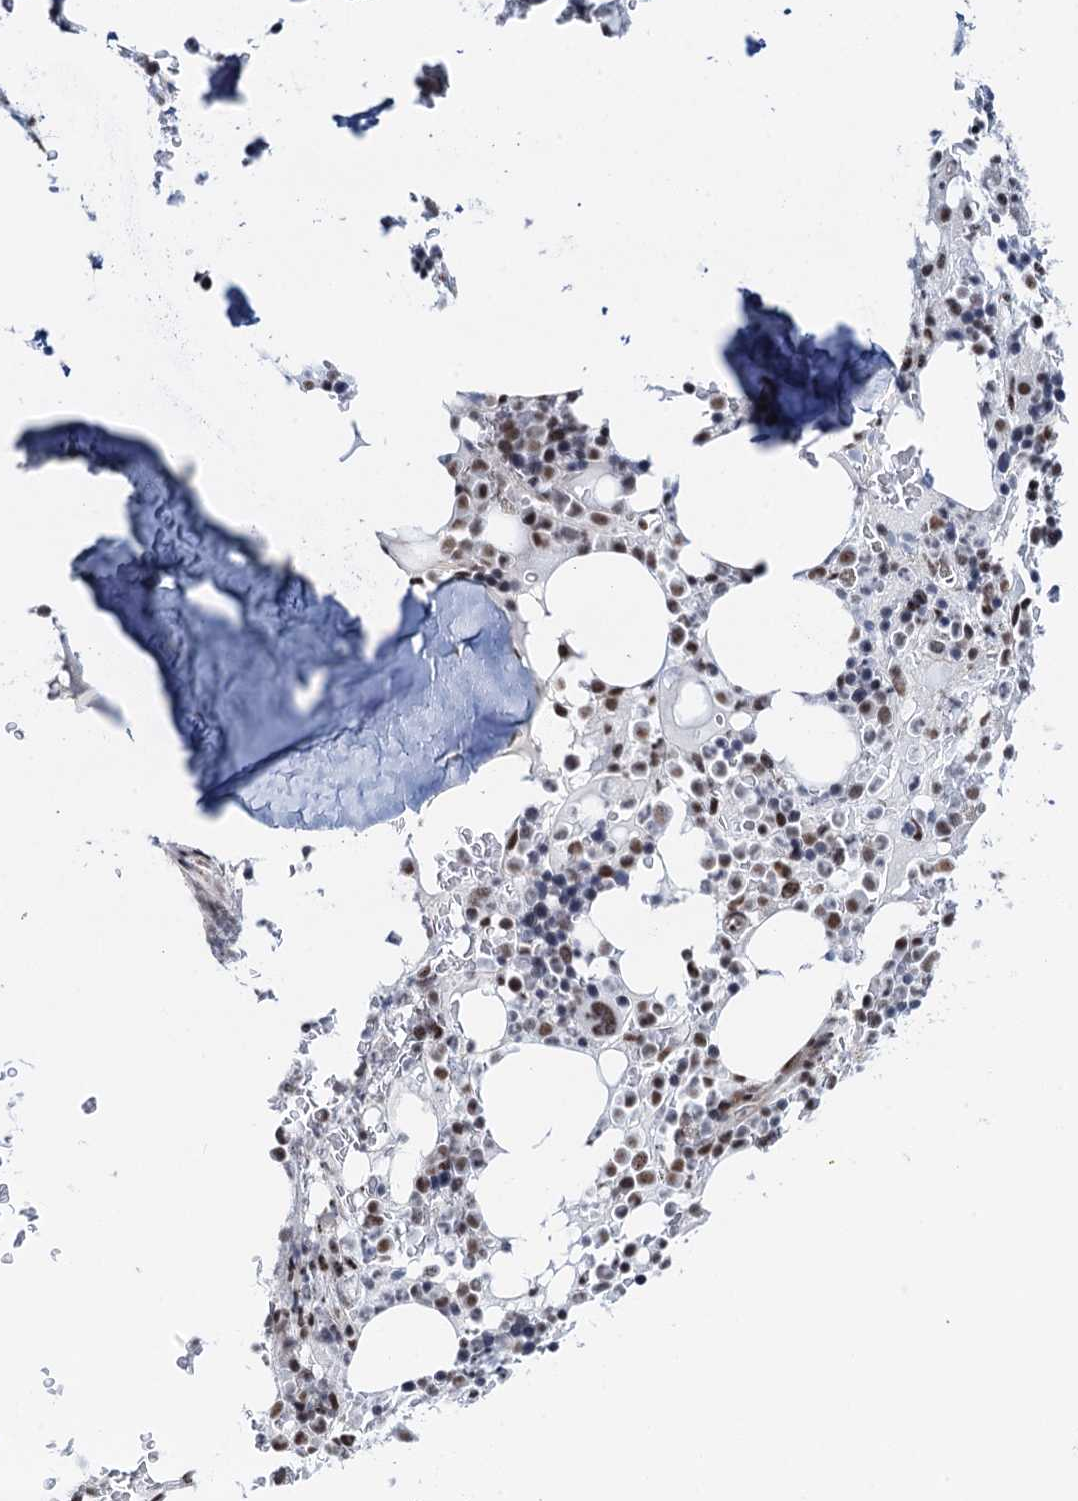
{"staining": {"intensity": "moderate", "quantity": "25%-75%", "location": "nuclear"}, "tissue": "bone marrow", "cell_type": "Hematopoietic cells", "image_type": "normal", "snomed": [{"axis": "morphology", "description": "Normal tissue, NOS"}, {"axis": "topography", "description": "Bone marrow"}], "caption": "A medium amount of moderate nuclear staining is appreciated in approximately 25%-75% of hematopoietic cells in unremarkable bone marrow.", "gene": "ZNF609", "patient": {"sex": "male", "age": 58}}